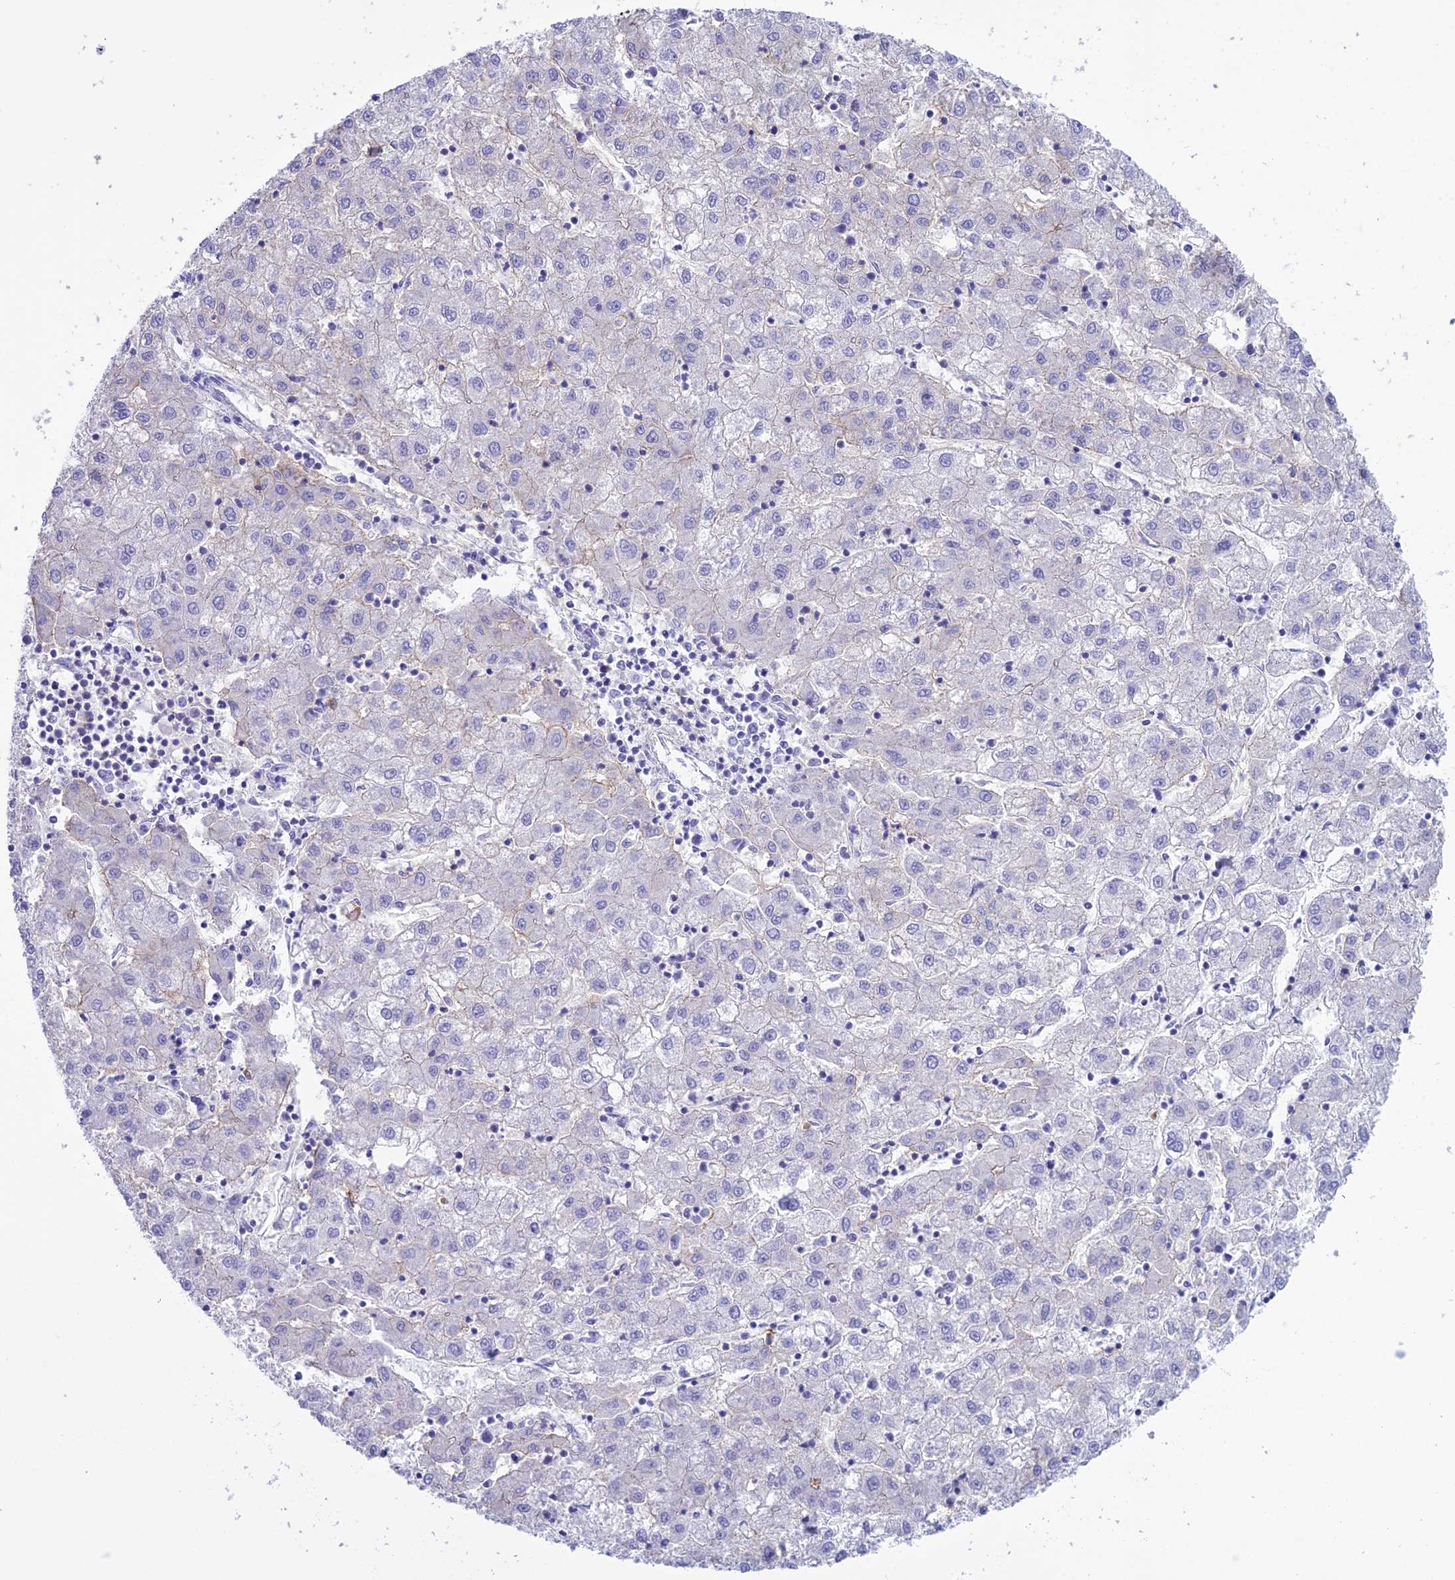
{"staining": {"intensity": "weak", "quantity": "<25%", "location": "cytoplasmic/membranous"}, "tissue": "liver cancer", "cell_type": "Tumor cells", "image_type": "cancer", "snomed": [{"axis": "morphology", "description": "Carcinoma, Hepatocellular, NOS"}, {"axis": "topography", "description": "Liver"}], "caption": "Immunohistochemical staining of human liver cancer shows no significant expression in tumor cells. (DAB immunohistochemistry visualized using brightfield microscopy, high magnification).", "gene": "OR1Q1", "patient": {"sex": "male", "age": 72}}